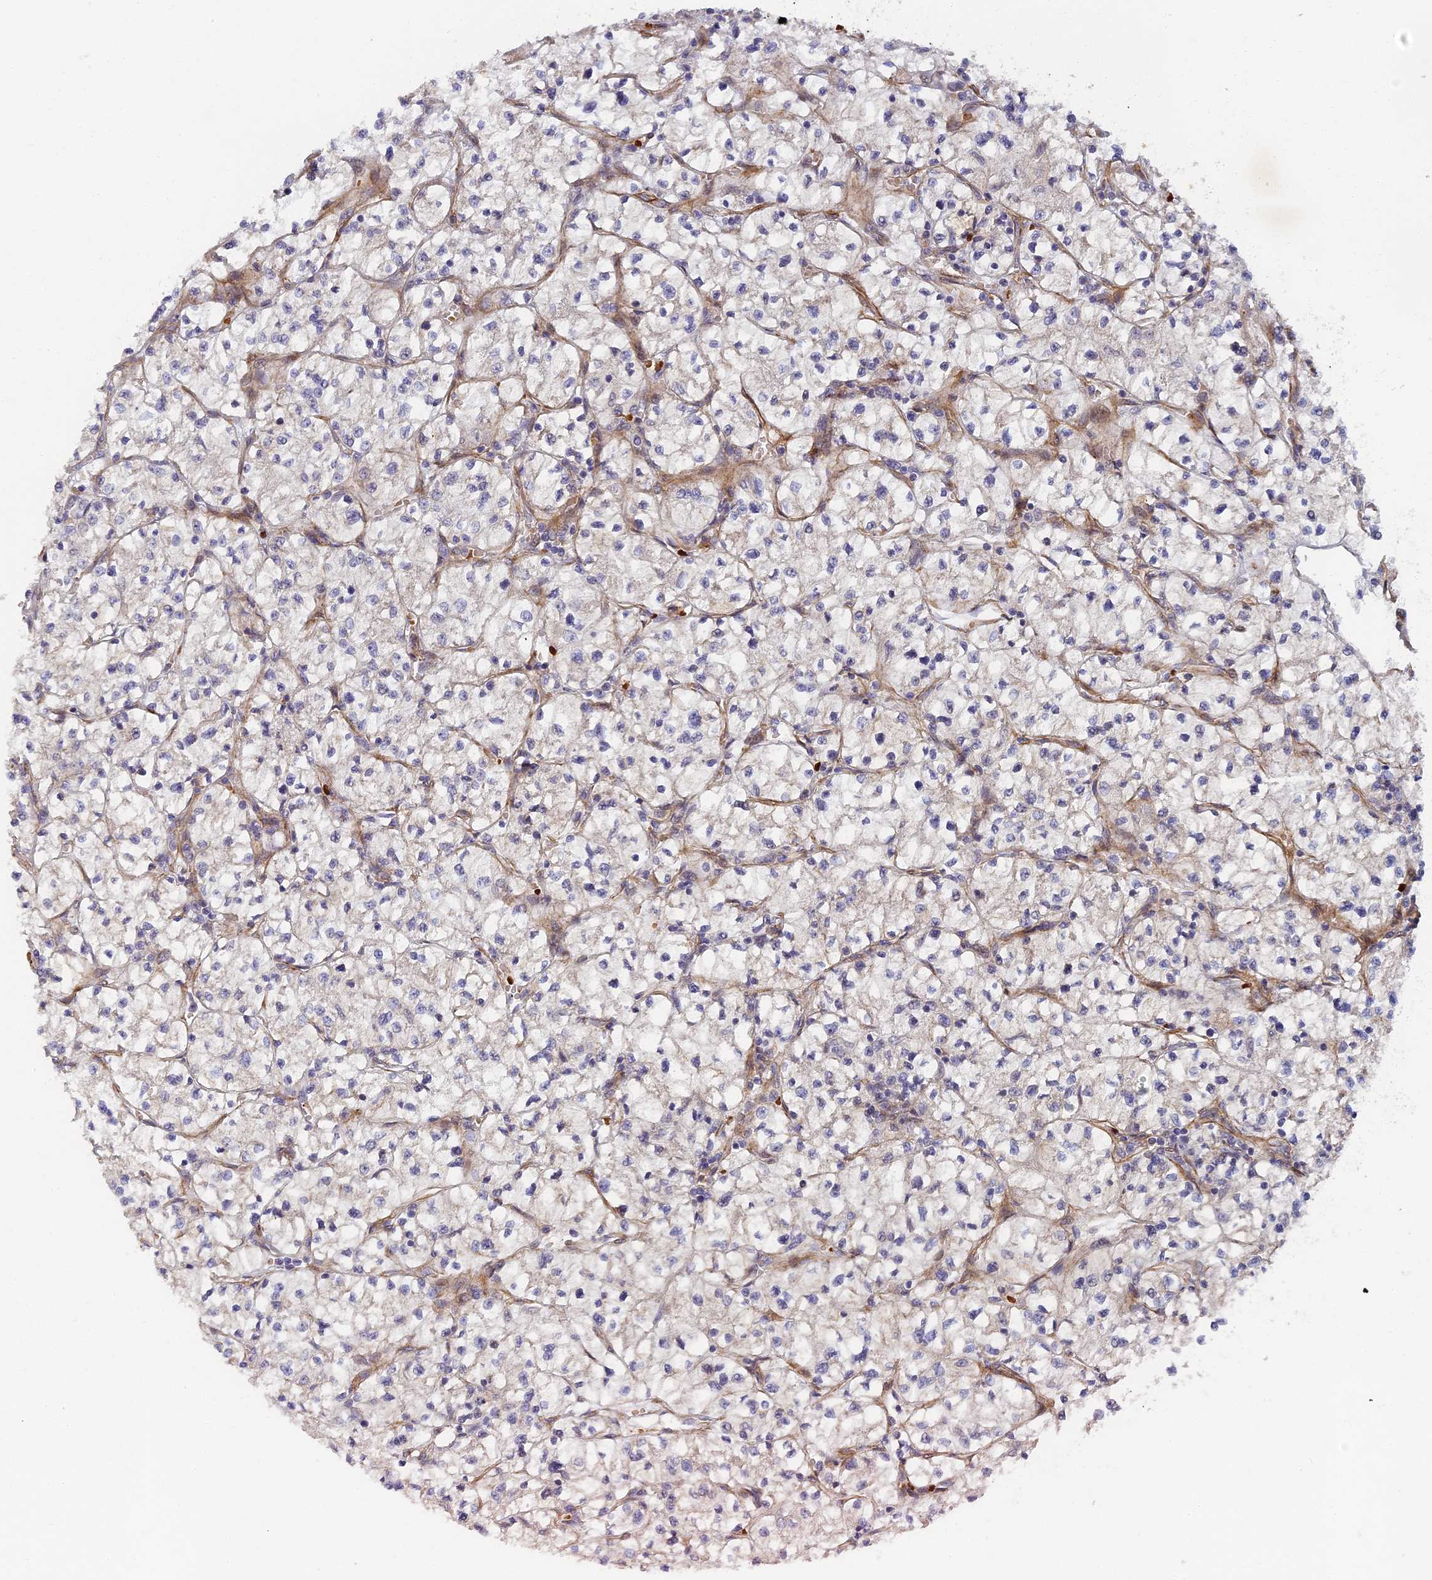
{"staining": {"intensity": "negative", "quantity": "none", "location": "none"}, "tissue": "renal cancer", "cell_type": "Tumor cells", "image_type": "cancer", "snomed": [{"axis": "morphology", "description": "Adenocarcinoma, NOS"}, {"axis": "topography", "description": "Kidney"}], "caption": "There is no significant expression in tumor cells of renal cancer.", "gene": "ABCB10", "patient": {"sex": "female", "age": 64}}